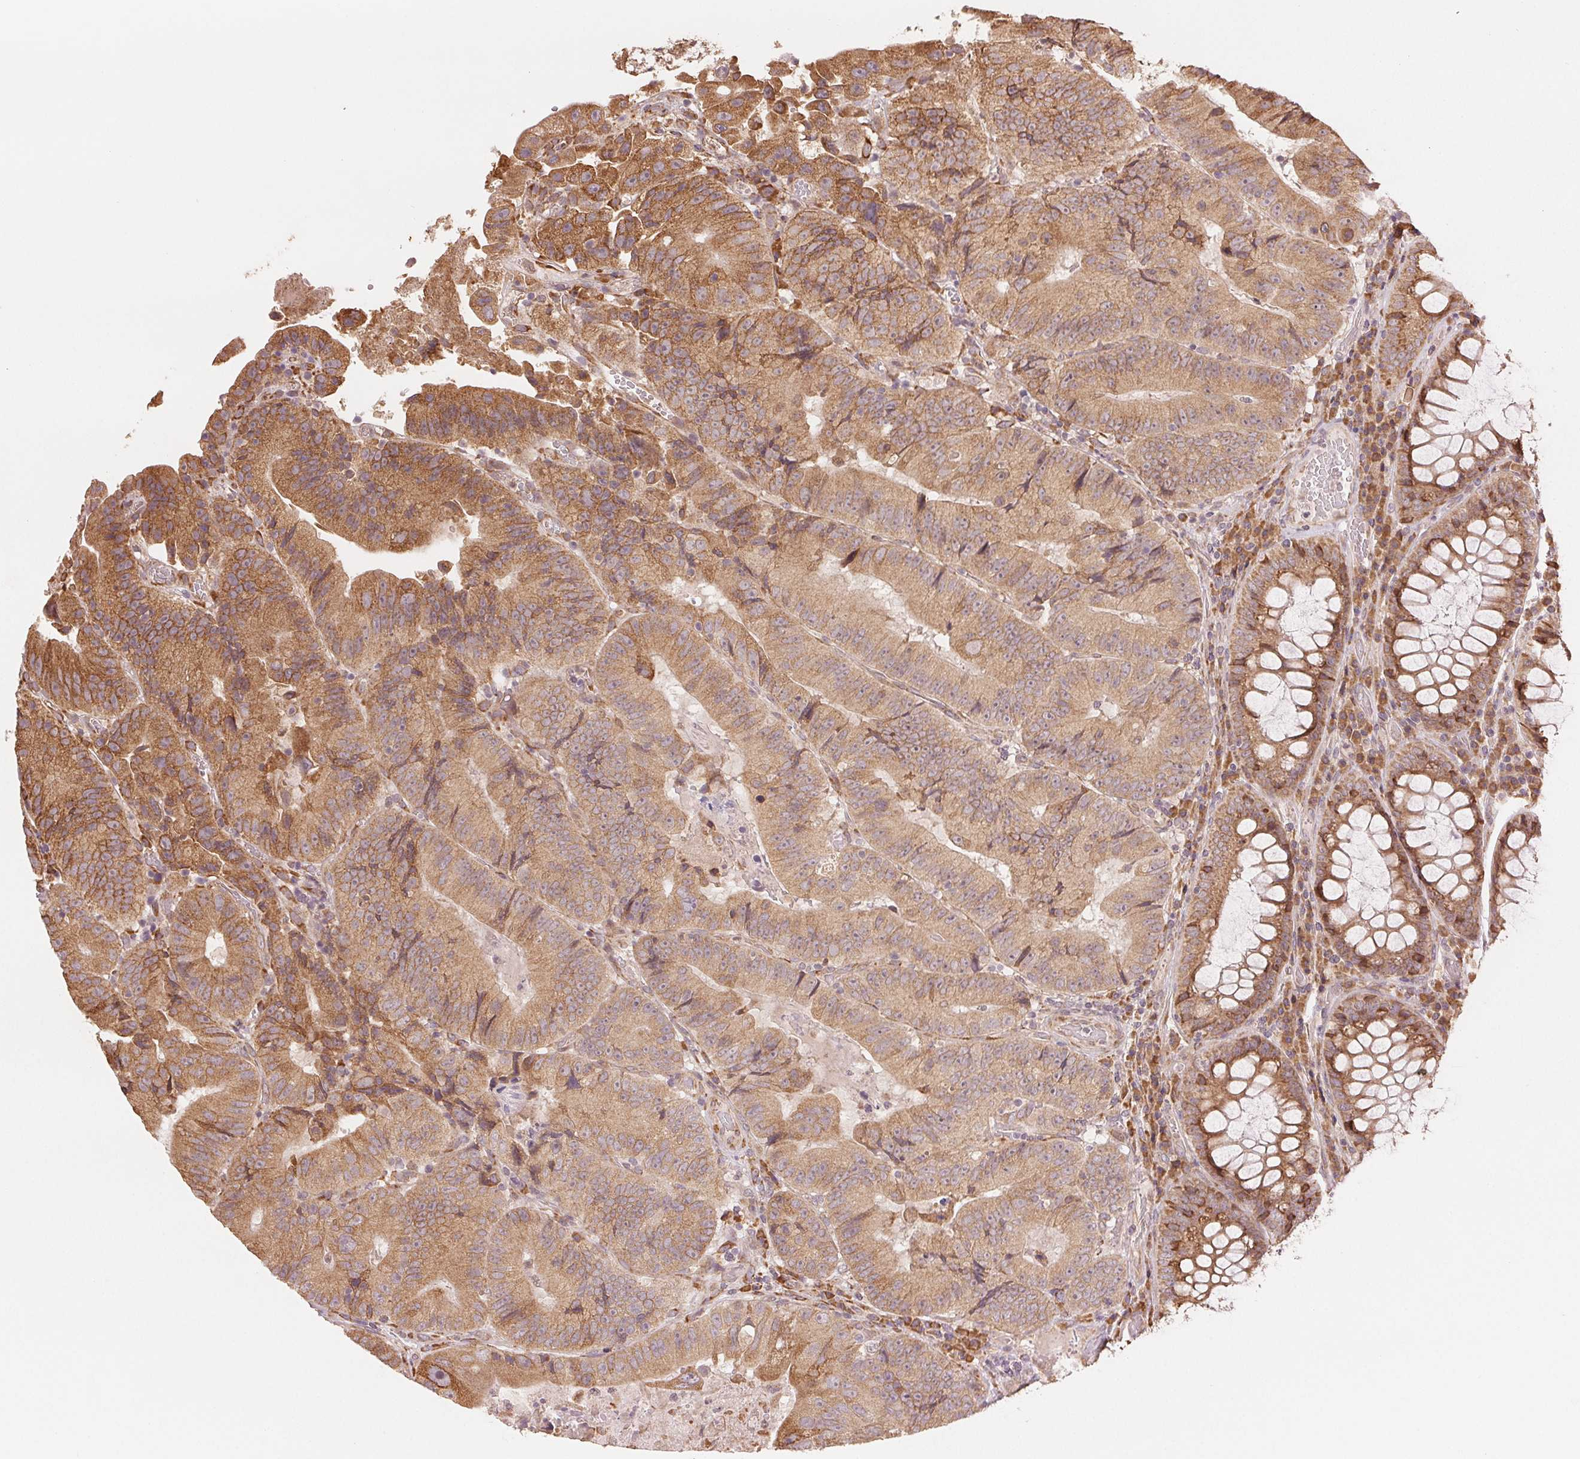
{"staining": {"intensity": "moderate", "quantity": ">75%", "location": "cytoplasmic/membranous"}, "tissue": "colorectal cancer", "cell_type": "Tumor cells", "image_type": "cancer", "snomed": [{"axis": "morphology", "description": "Adenocarcinoma, NOS"}, {"axis": "topography", "description": "Colon"}], "caption": "High-power microscopy captured an IHC photomicrograph of adenocarcinoma (colorectal), revealing moderate cytoplasmic/membranous expression in about >75% of tumor cells. (brown staining indicates protein expression, while blue staining denotes nuclei).", "gene": "SLC20A1", "patient": {"sex": "female", "age": 86}}